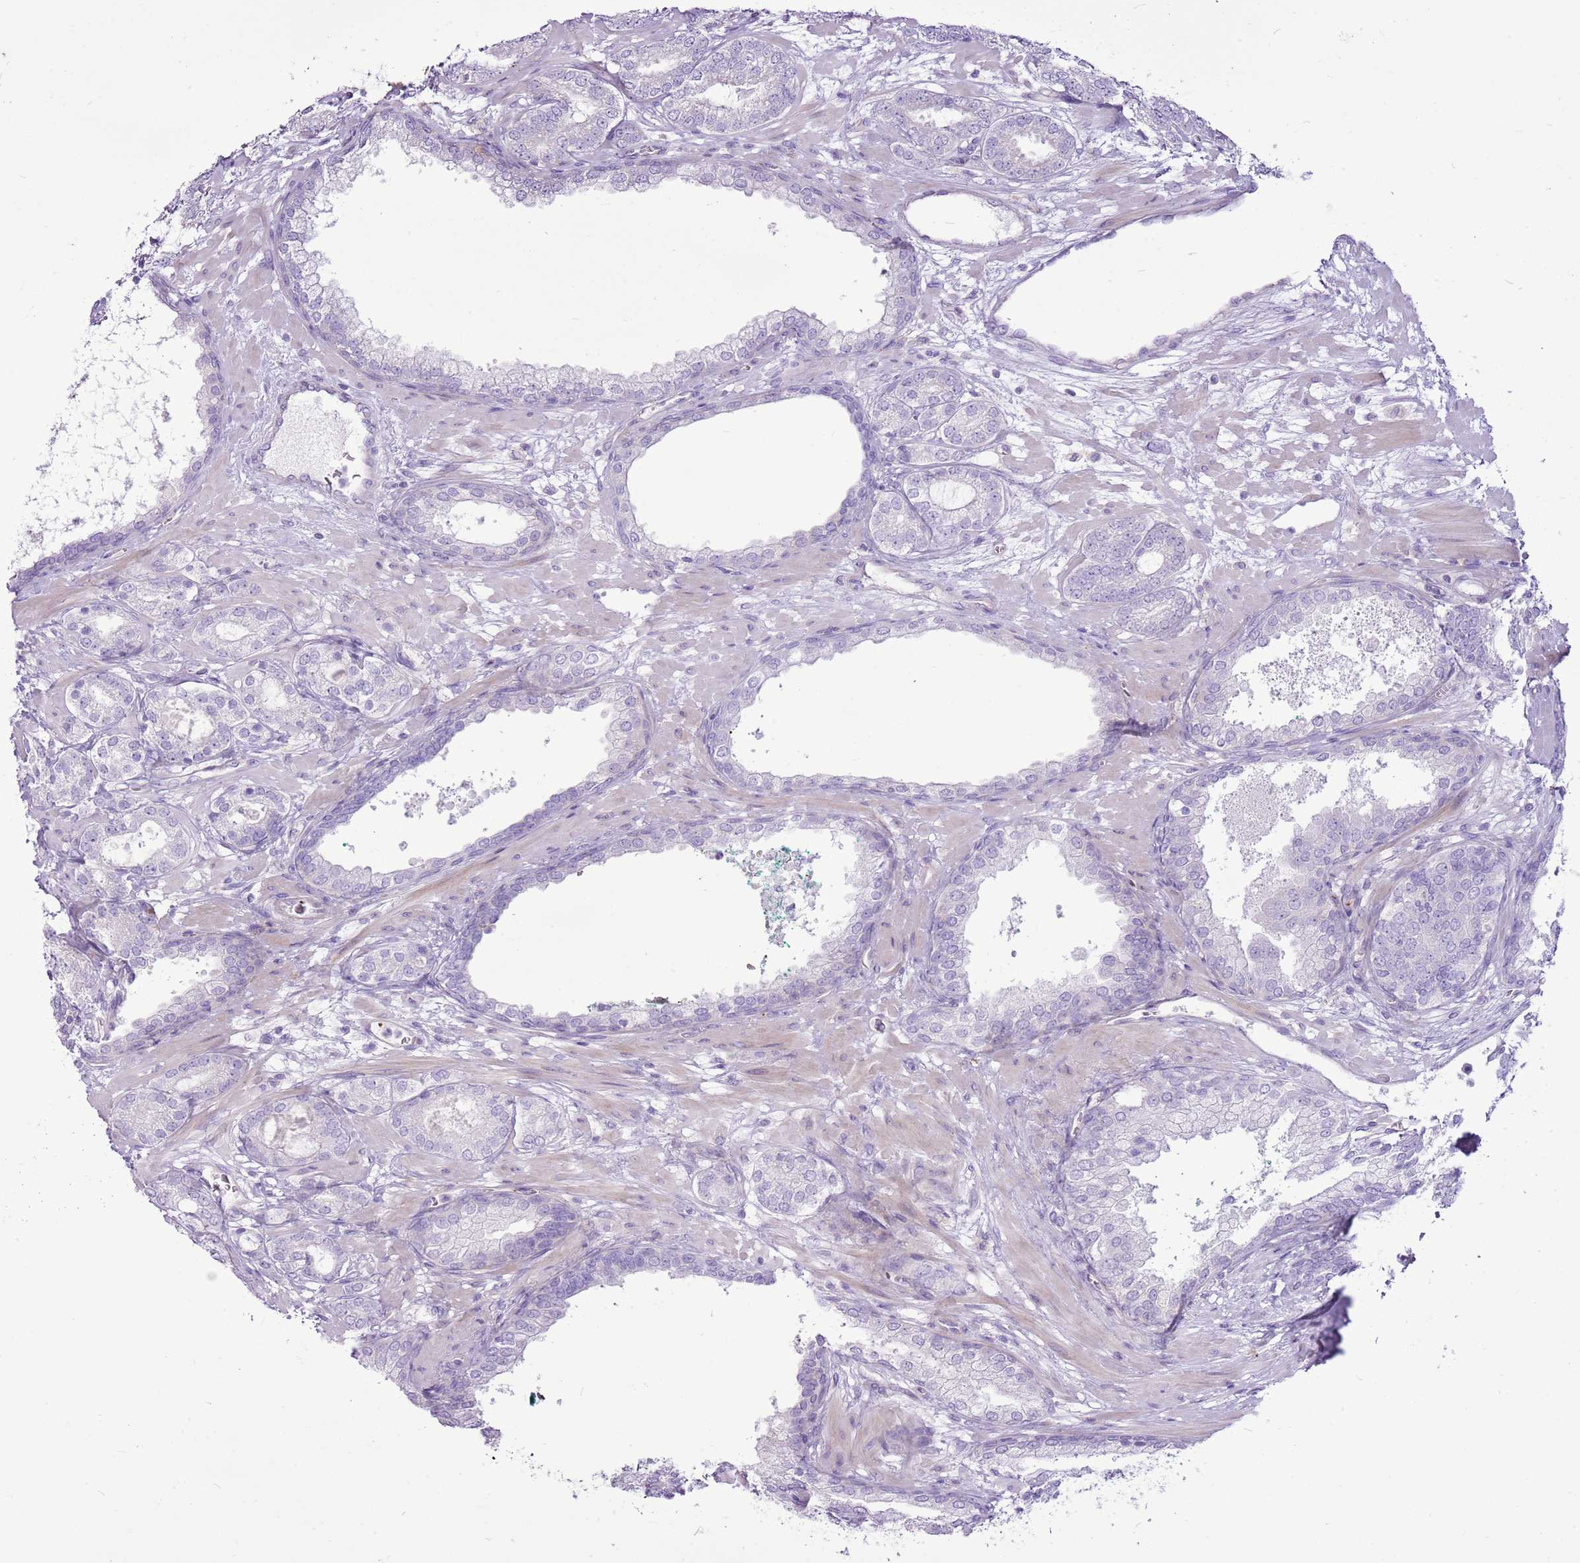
{"staining": {"intensity": "negative", "quantity": "none", "location": "none"}, "tissue": "prostate cancer", "cell_type": "Tumor cells", "image_type": "cancer", "snomed": [{"axis": "morphology", "description": "Adenocarcinoma, High grade"}, {"axis": "topography", "description": "Prostate"}], "caption": "Tumor cells show no significant protein expression in prostate cancer (high-grade adenocarcinoma).", "gene": "CHAC2", "patient": {"sex": "male", "age": 60}}